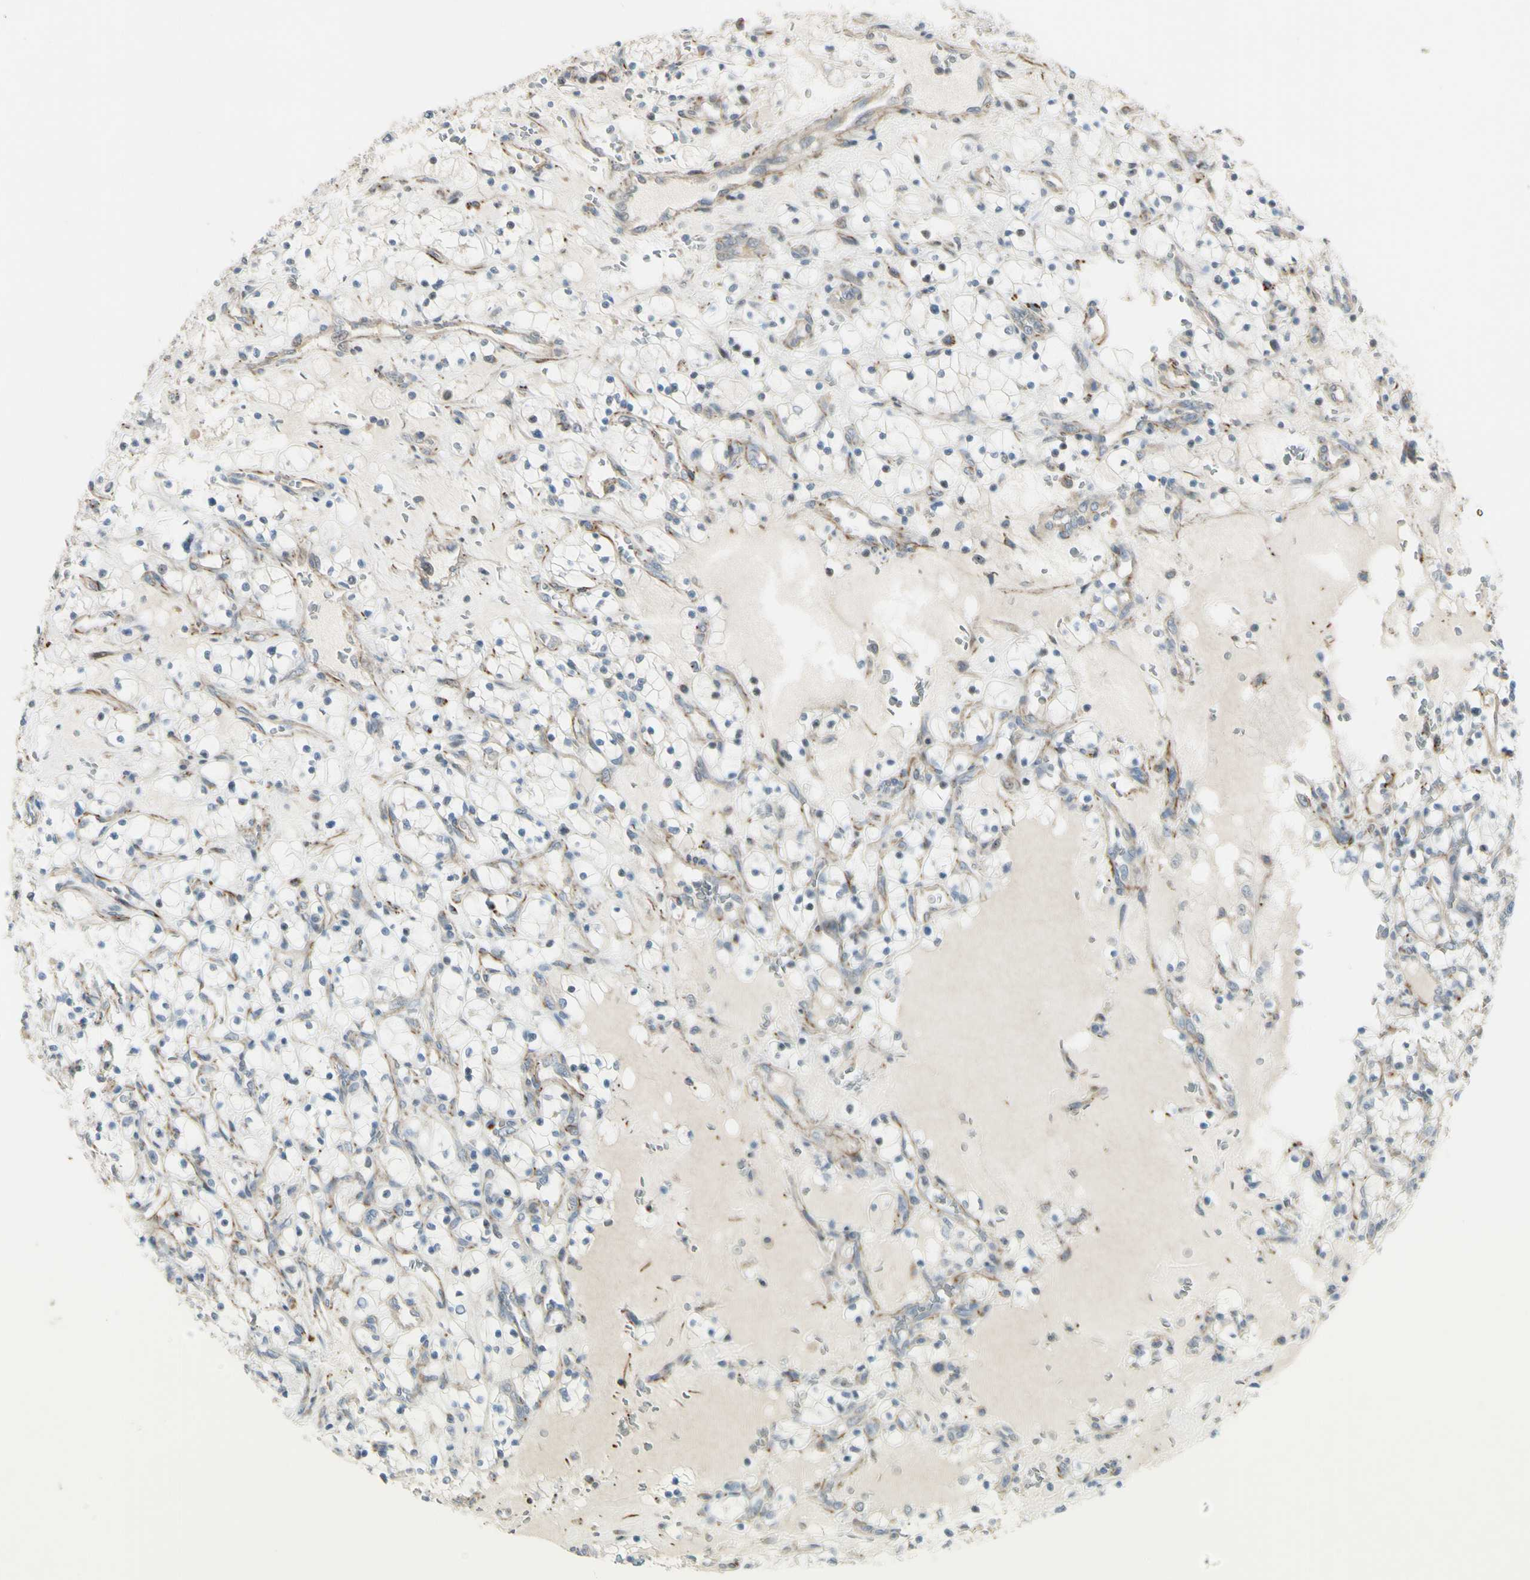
{"staining": {"intensity": "negative", "quantity": "none", "location": "none"}, "tissue": "renal cancer", "cell_type": "Tumor cells", "image_type": "cancer", "snomed": [{"axis": "morphology", "description": "Adenocarcinoma, NOS"}, {"axis": "topography", "description": "Kidney"}], "caption": "Tumor cells are negative for protein expression in human adenocarcinoma (renal).", "gene": "NDFIP1", "patient": {"sex": "female", "age": 69}}